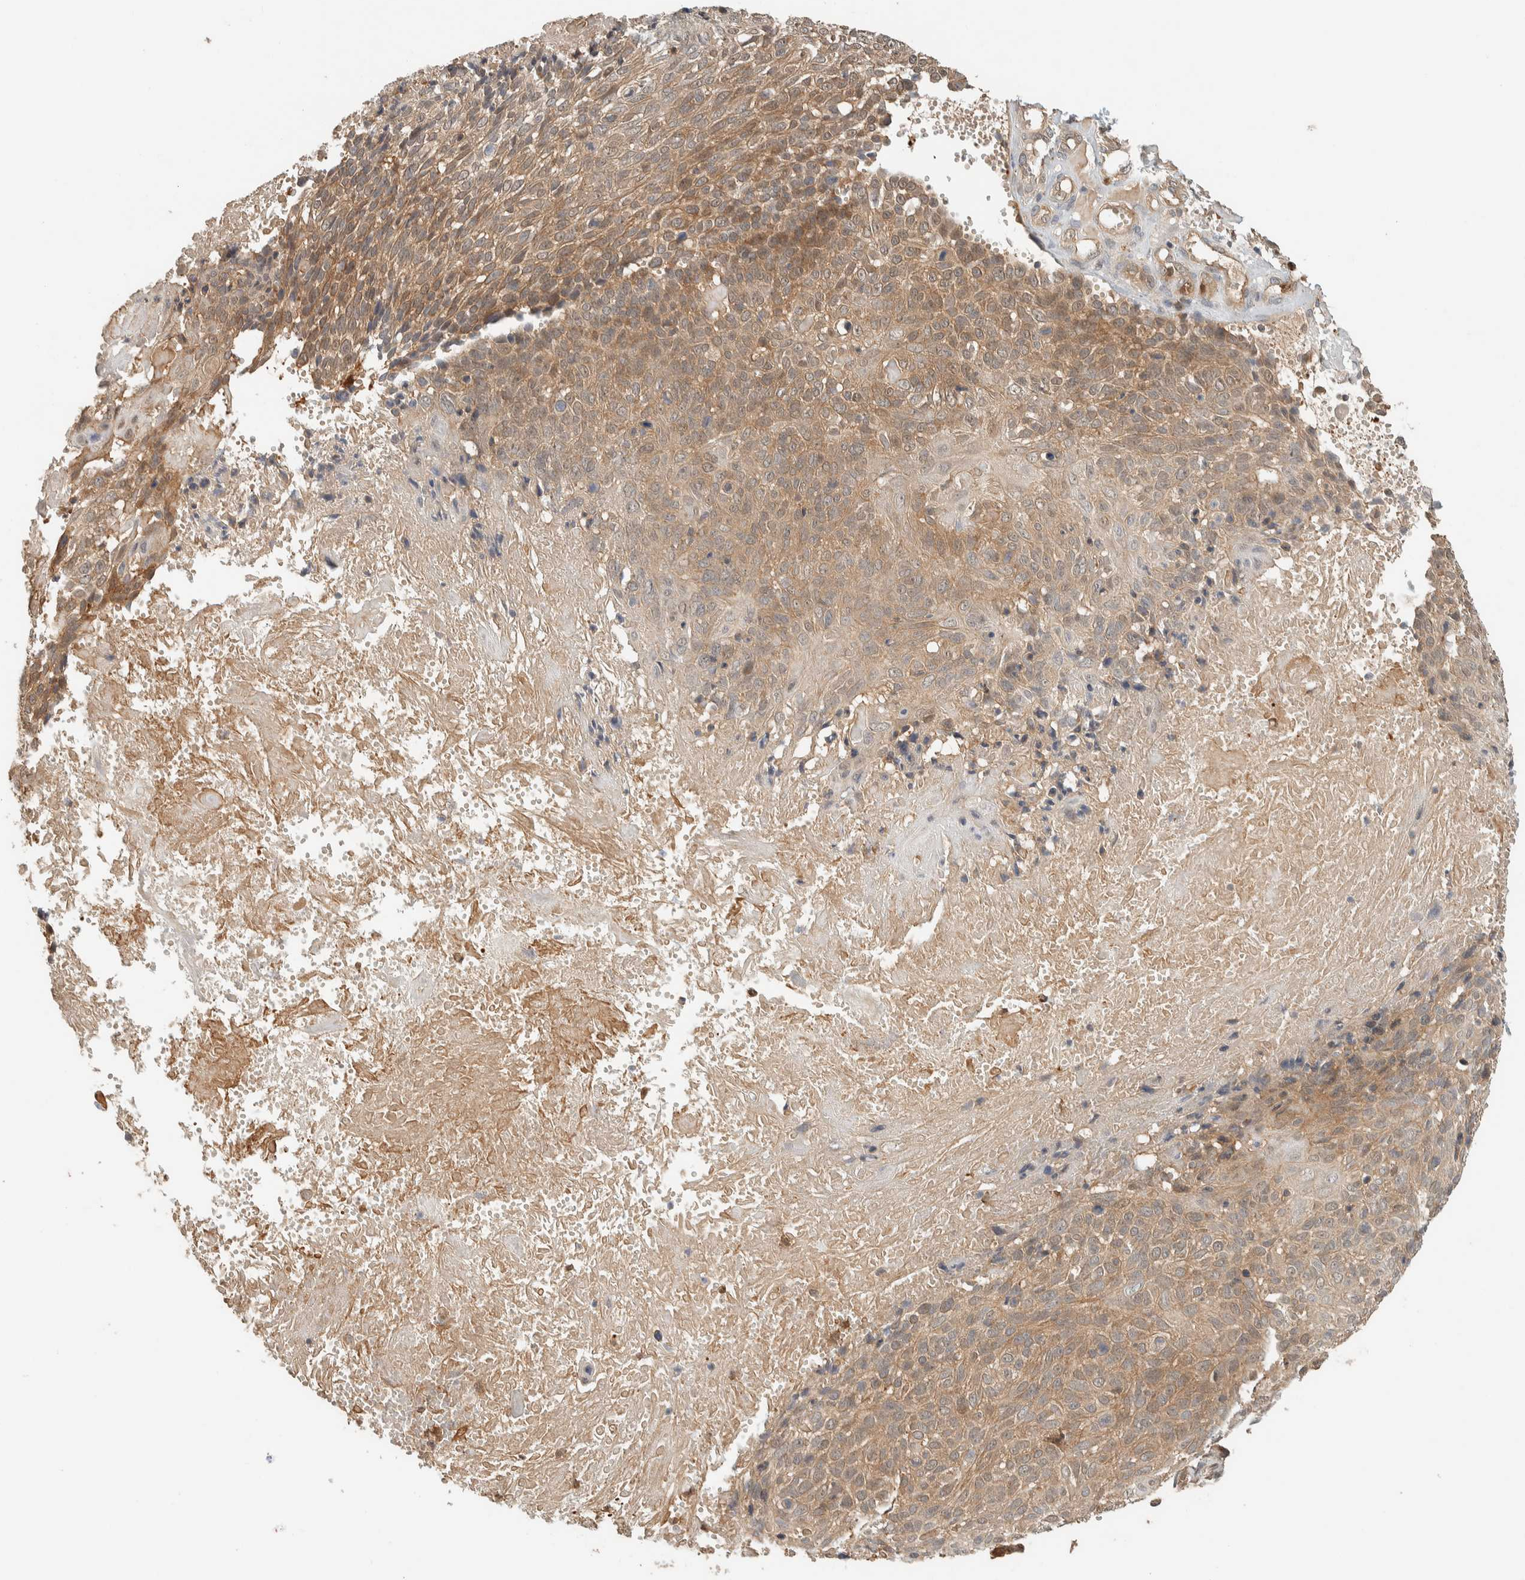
{"staining": {"intensity": "moderate", "quantity": ">75%", "location": "cytoplasmic/membranous"}, "tissue": "cervical cancer", "cell_type": "Tumor cells", "image_type": "cancer", "snomed": [{"axis": "morphology", "description": "Squamous cell carcinoma, NOS"}, {"axis": "topography", "description": "Cervix"}], "caption": "Cervical squamous cell carcinoma stained for a protein (brown) displays moderate cytoplasmic/membranous positive positivity in approximately >75% of tumor cells.", "gene": "ADSS2", "patient": {"sex": "female", "age": 74}}